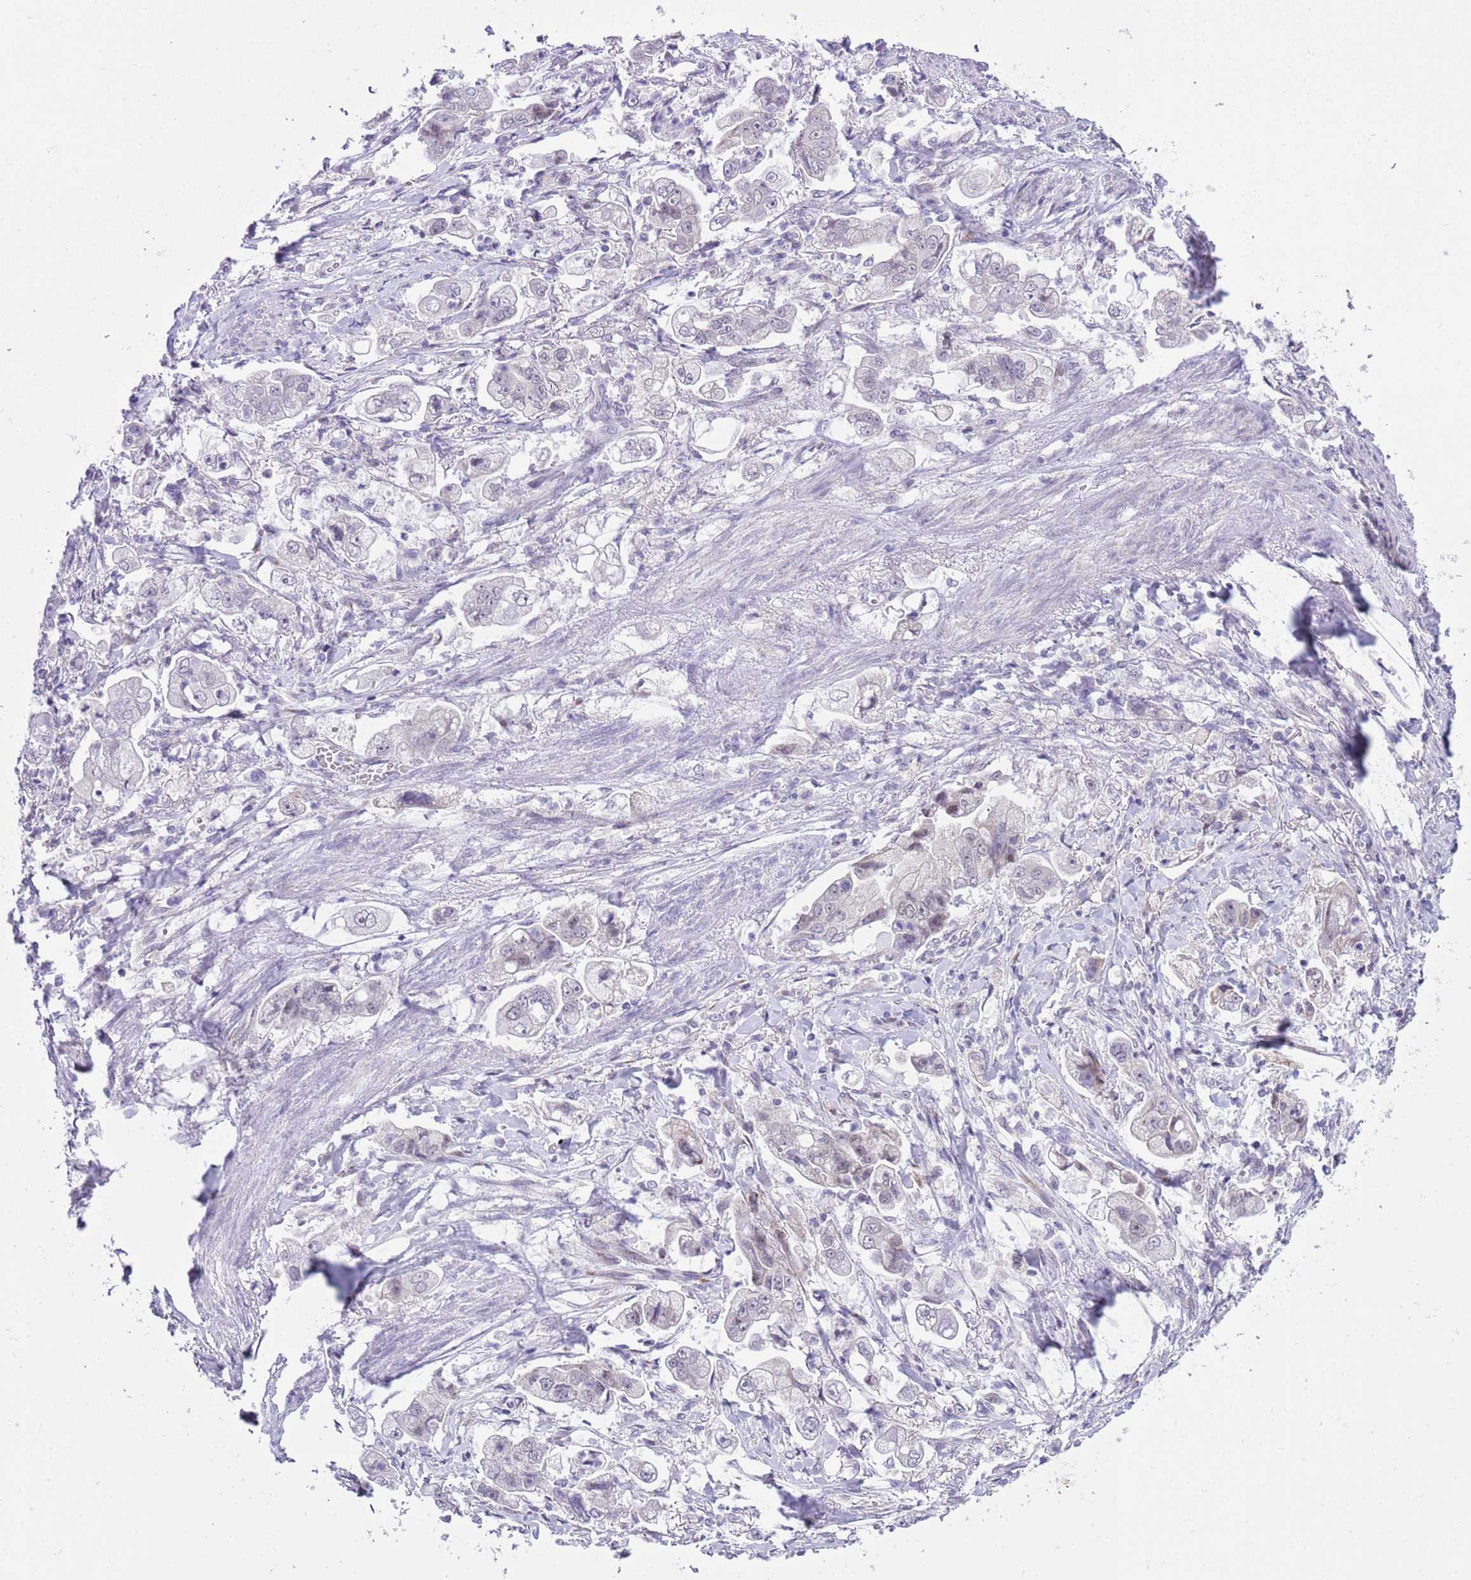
{"staining": {"intensity": "negative", "quantity": "none", "location": "none"}, "tissue": "stomach cancer", "cell_type": "Tumor cells", "image_type": "cancer", "snomed": [{"axis": "morphology", "description": "Adenocarcinoma, NOS"}, {"axis": "topography", "description": "Stomach"}], "caption": "Stomach adenocarcinoma was stained to show a protein in brown. There is no significant staining in tumor cells.", "gene": "ZNF576", "patient": {"sex": "male", "age": 62}}